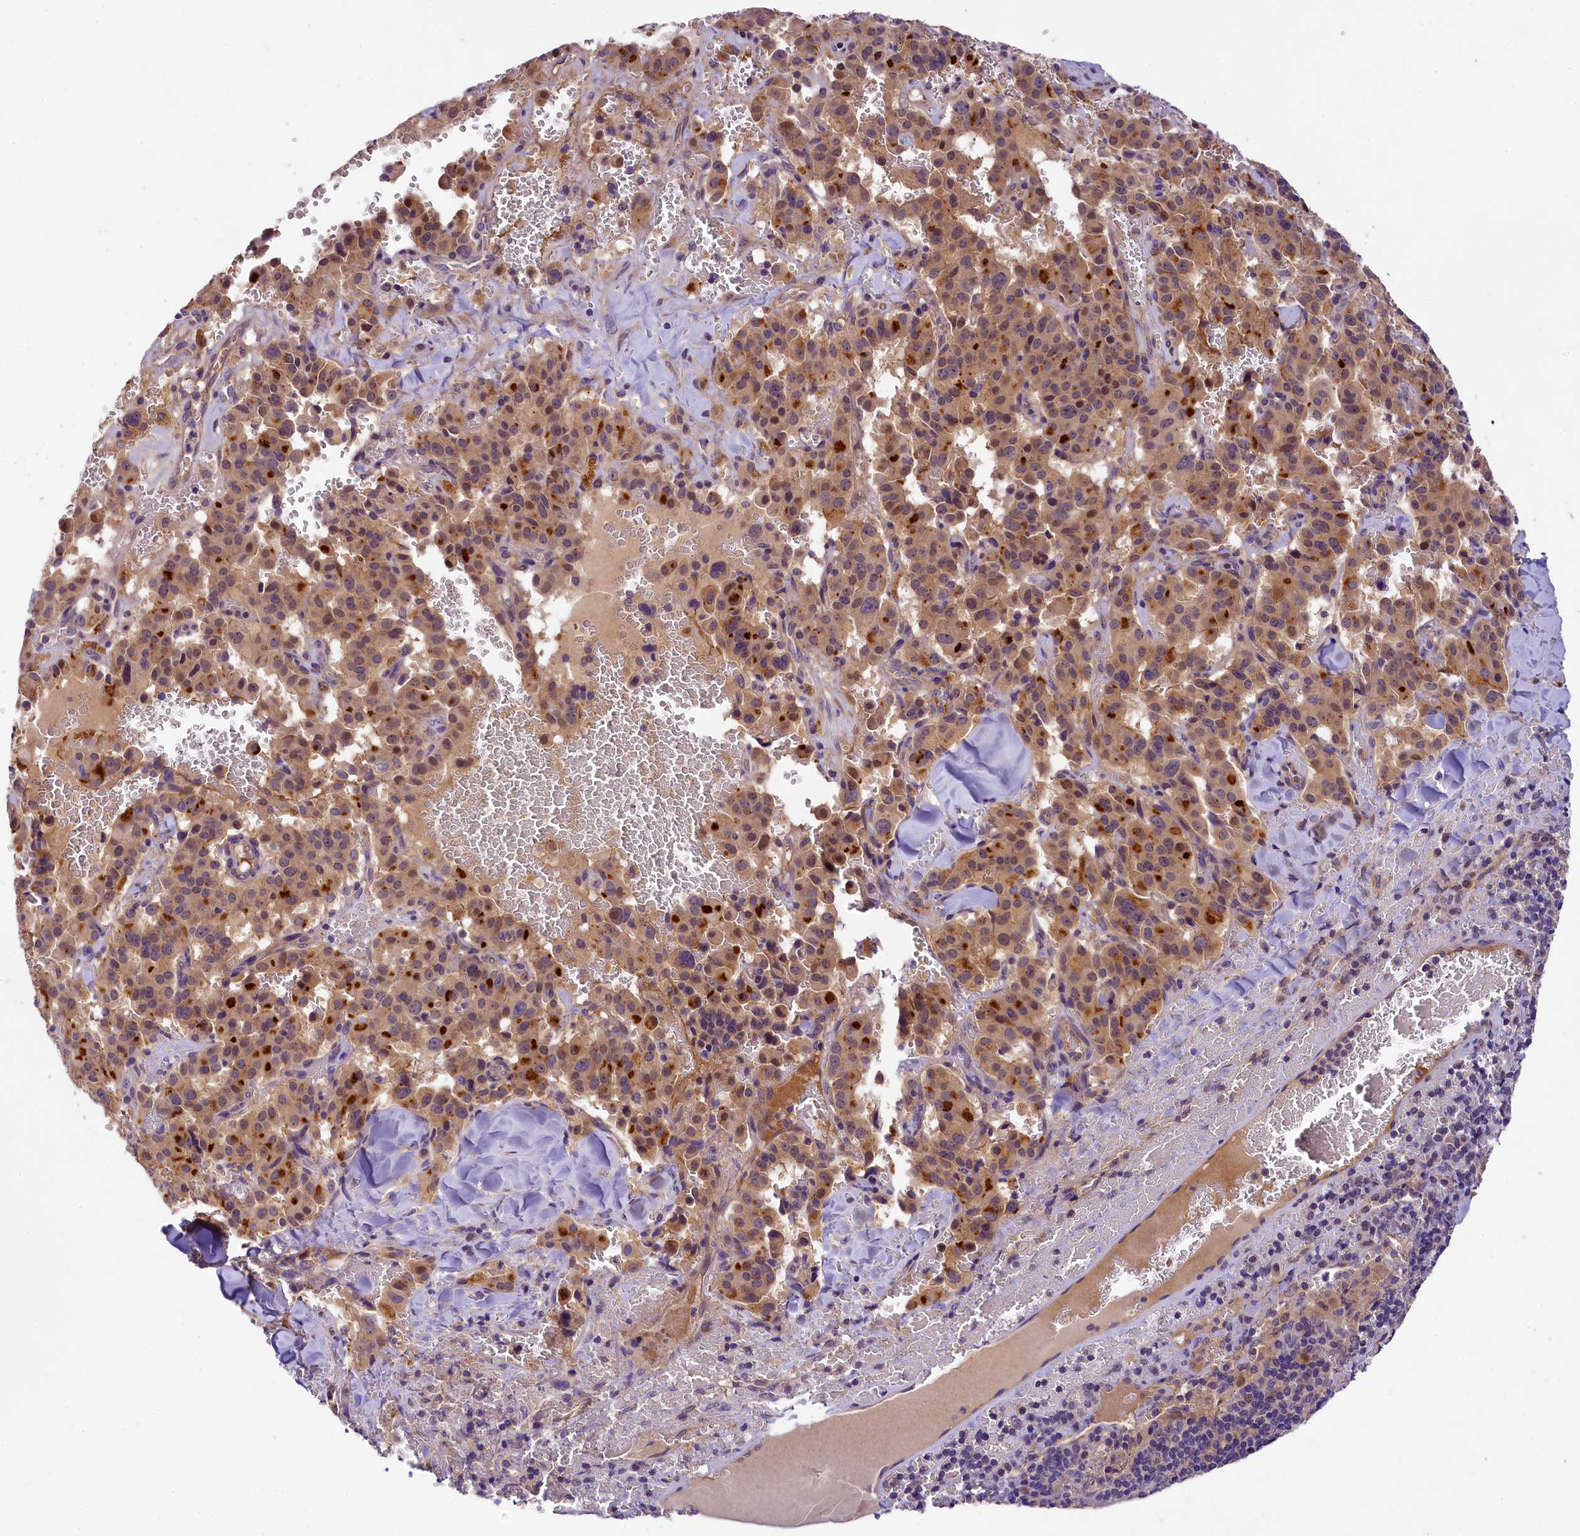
{"staining": {"intensity": "weak", "quantity": ">75%", "location": "cytoplasmic/membranous"}, "tissue": "pancreatic cancer", "cell_type": "Tumor cells", "image_type": "cancer", "snomed": [{"axis": "morphology", "description": "Adenocarcinoma, NOS"}, {"axis": "topography", "description": "Pancreas"}], "caption": "Pancreatic cancer stained with a brown dye exhibits weak cytoplasmic/membranous positive staining in approximately >75% of tumor cells.", "gene": "UBXN6", "patient": {"sex": "male", "age": 65}}